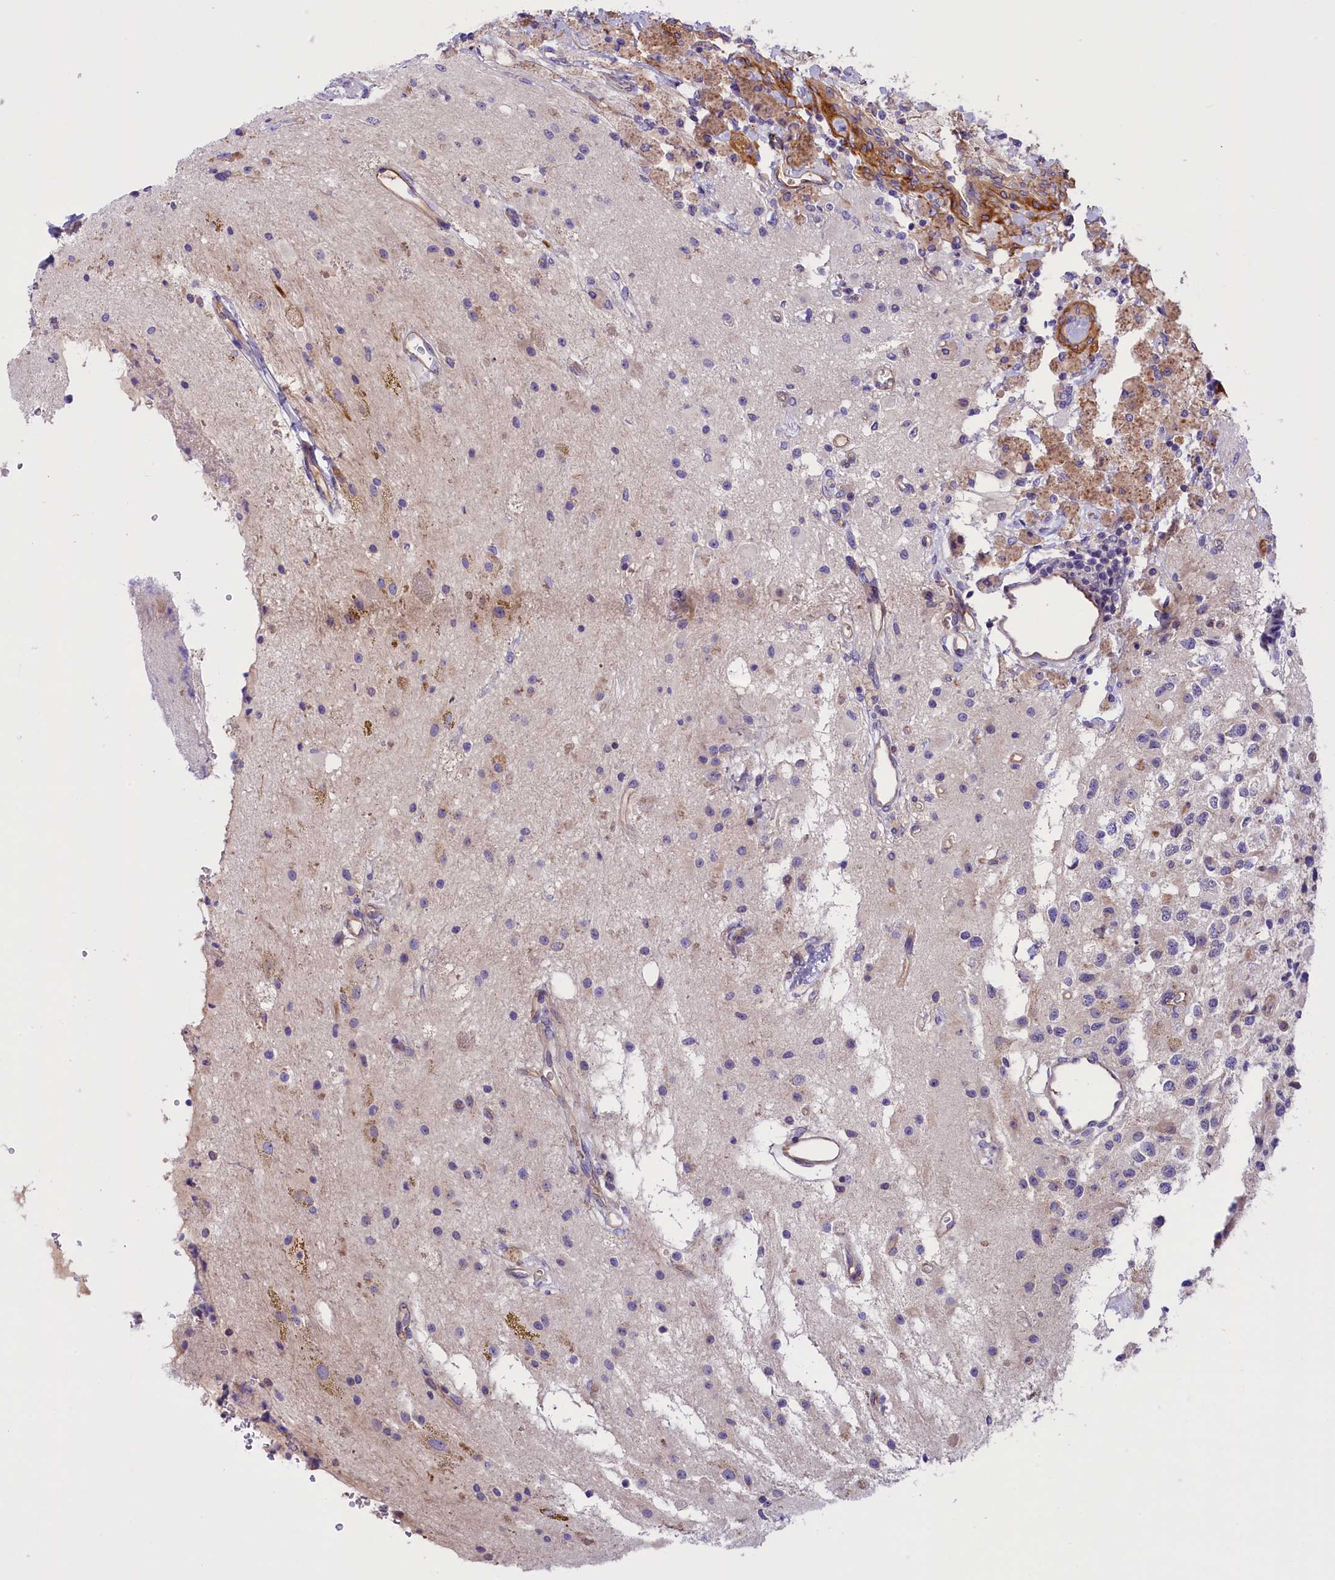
{"staining": {"intensity": "negative", "quantity": "none", "location": "none"}, "tissue": "glioma", "cell_type": "Tumor cells", "image_type": "cancer", "snomed": [{"axis": "morphology", "description": "Glioma, malignant, High grade"}, {"axis": "topography", "description": "Brain"}], "caption": "IHC photomicrograph of neoplastic tissue: high-grade glioma (malignant) stained with DAB (3,3'-diaminobenzidine) exhibits no significant protein staining in tumor cells.", "gene": "CCDC32", "patient": {"sex": "male", "age": 34}}